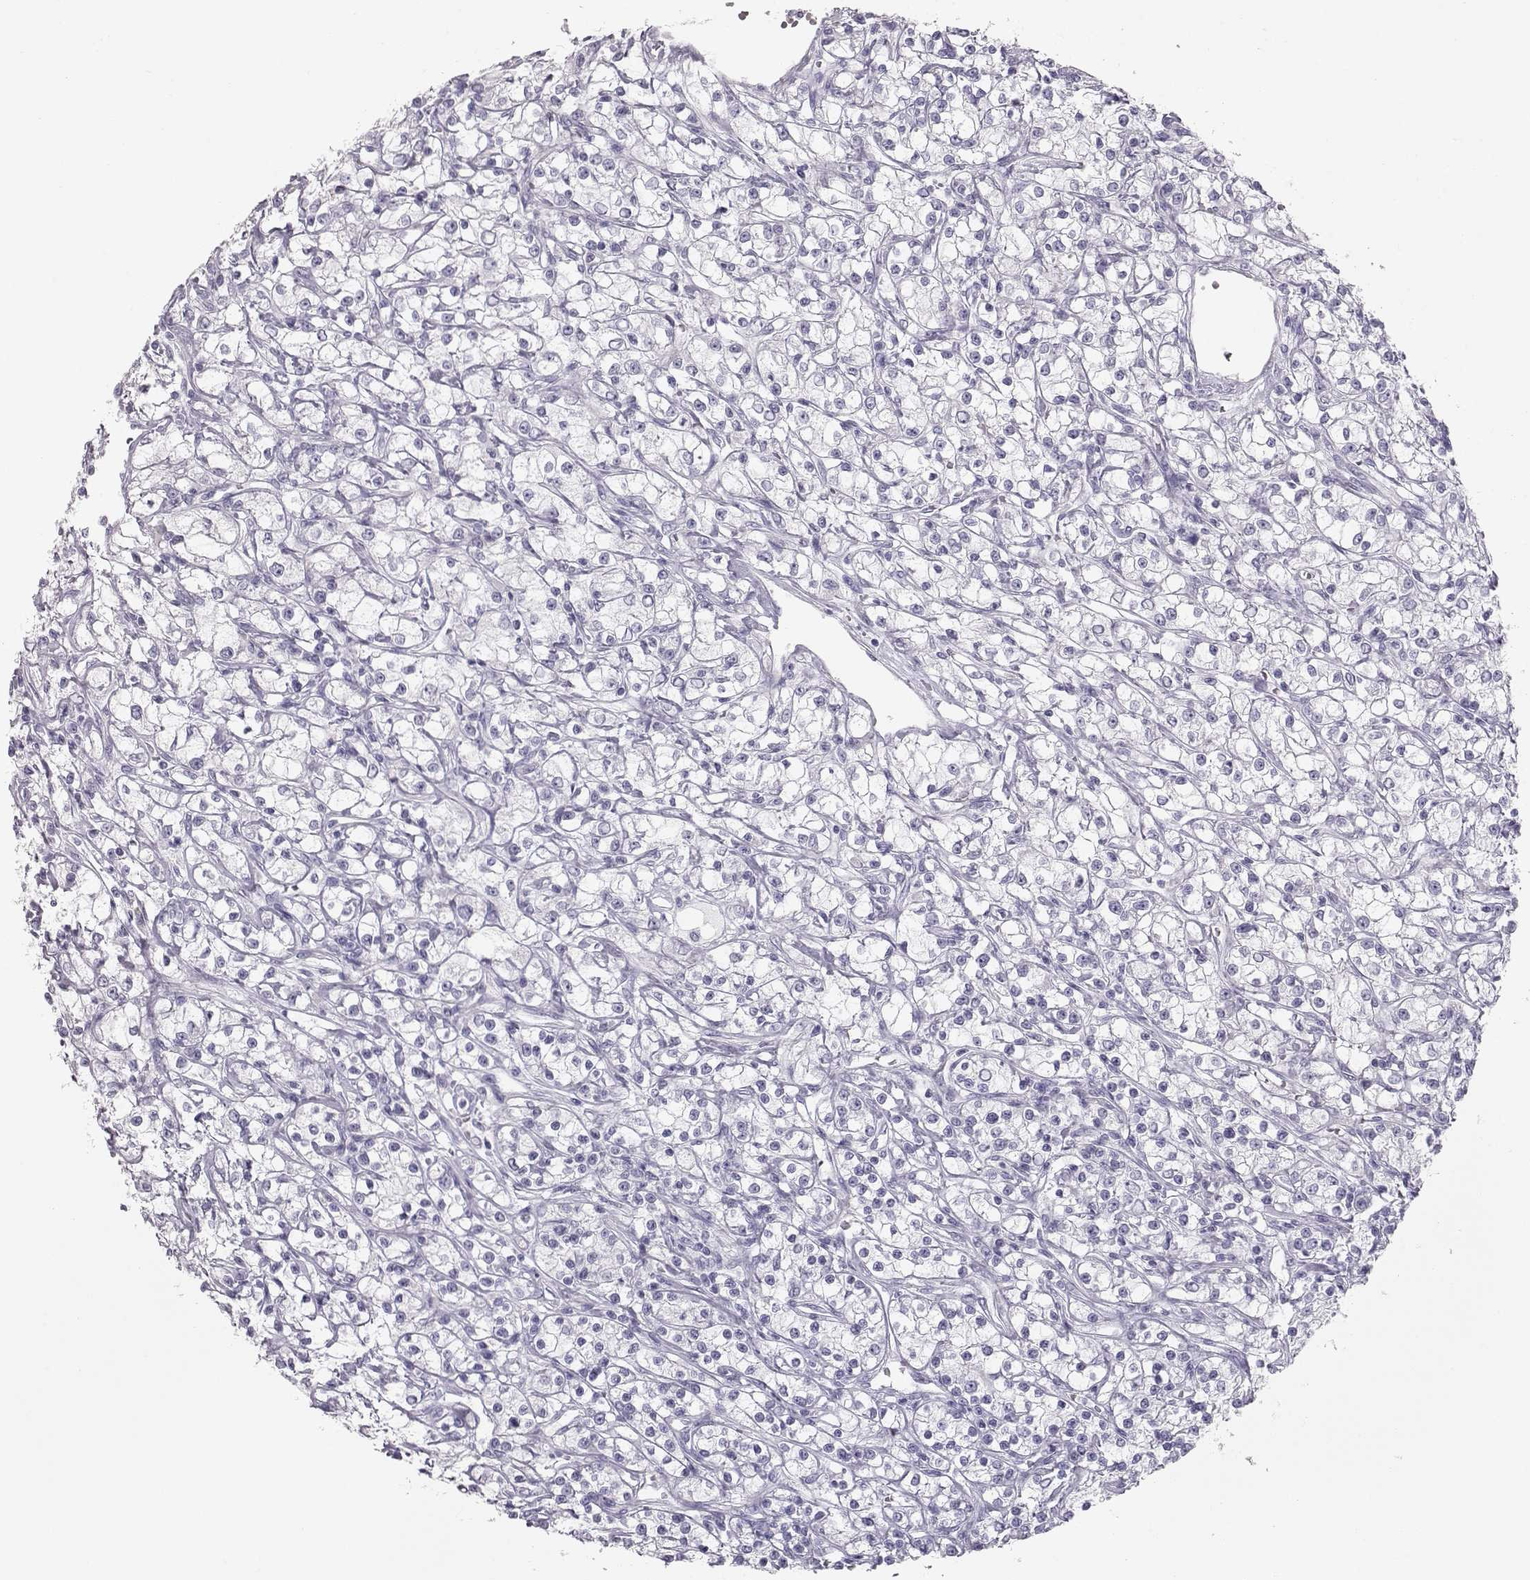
{"staining": {"intensity": "negative", "quantity": "none", "location": "none"}, "tissue": "renal cancer", "cell_type": "Tumor cells", "image_type": "cancer", "snomed": [{"axis": "morphology", "description": "Adenocarcinoma, NOS"}, {"axis": "topography", "description": "Kidney"}], "caption": "There is no significant expression in tumor cells of renal cancer (adenocarcinoma).", "gene": "MIP", "patient": {"sex": "female", "age": 59}}